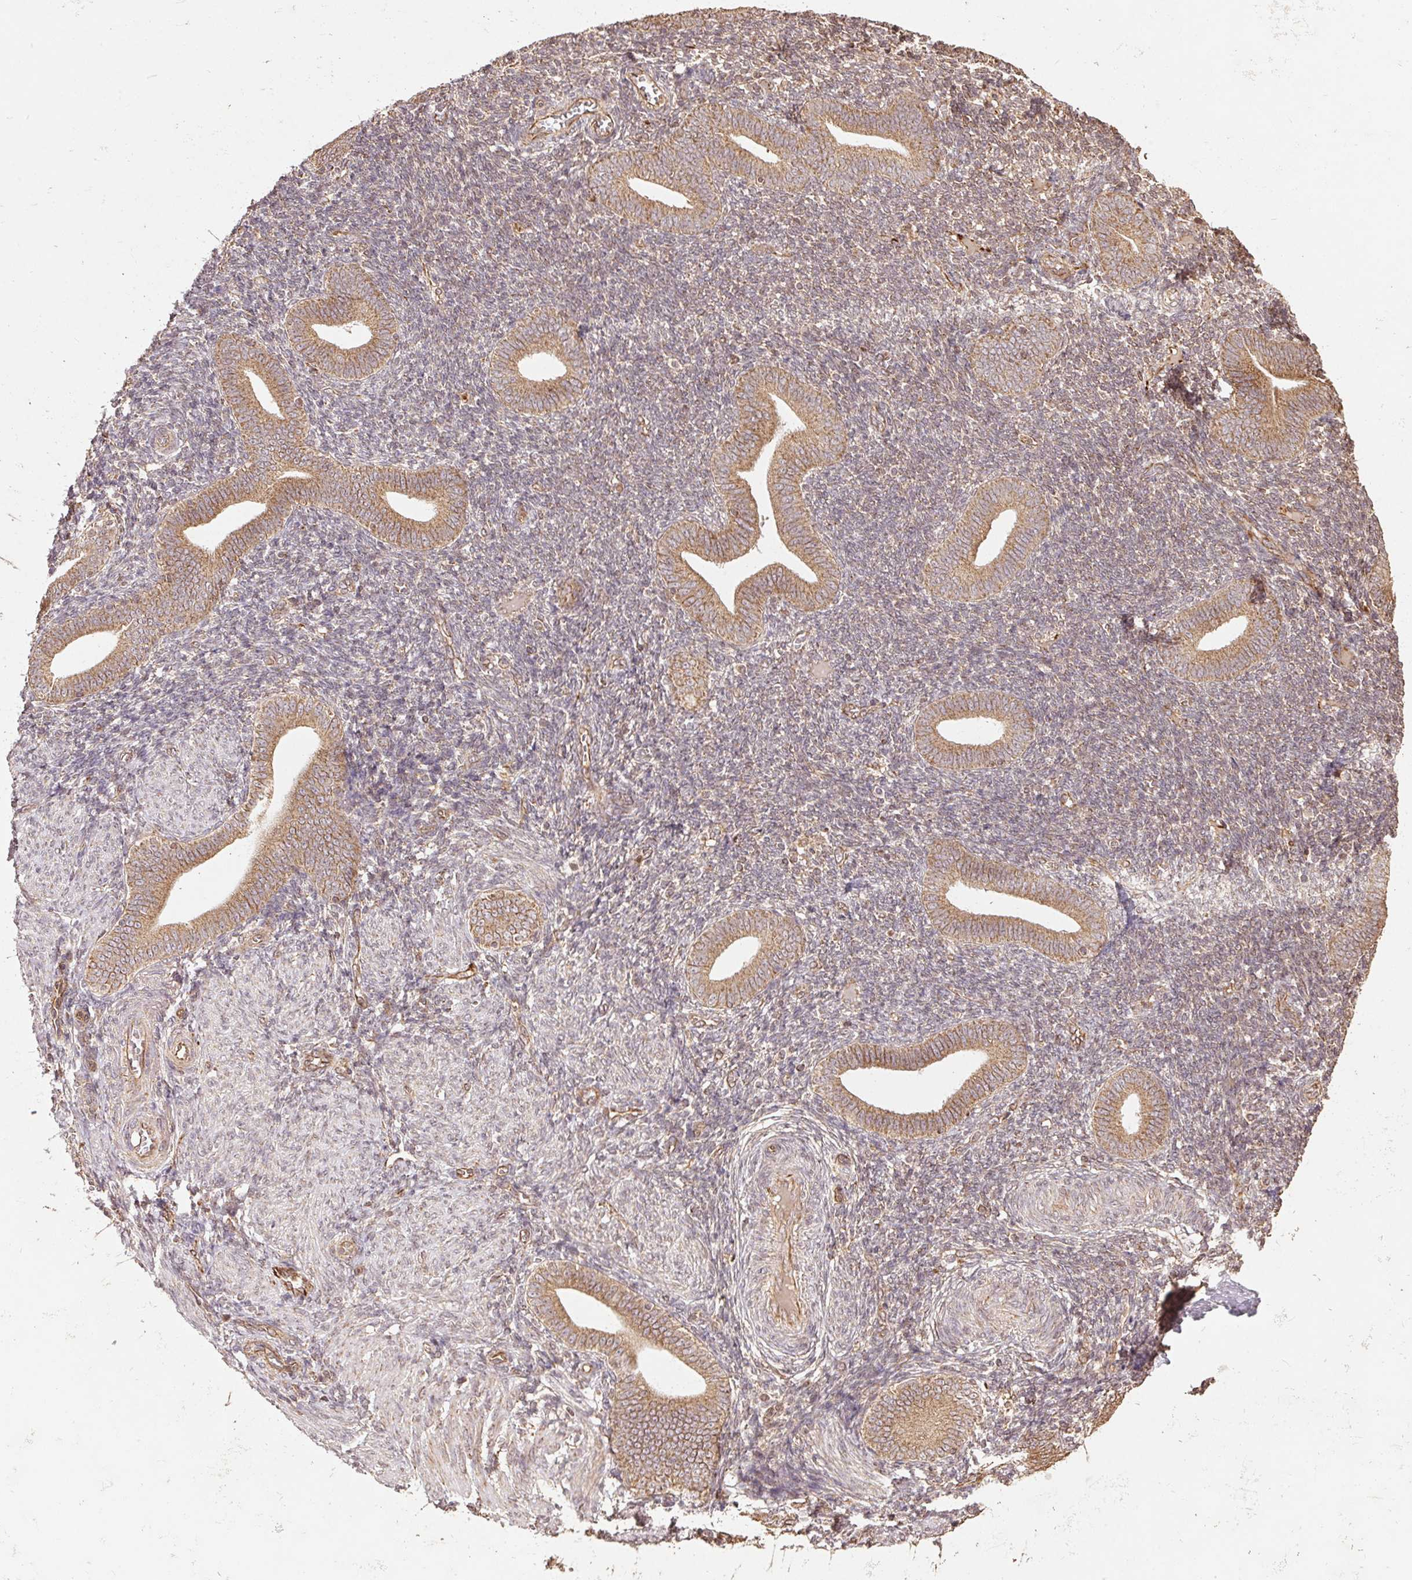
{"staining": {"intensity": "weak", "quantity": ">75%", "location": "cytoplasmic/membranous"}, "tissue": "endometrium", "cell_type": "Cells in endometrial stroma", "image_type": "normal", "snomed": [{"axis": "morphology", "description": "Normal tissue, NOS"}, {"axis": "topography", "description": "Endometrium"}], "caption": "Immunohistochemistry (IHC) staining of normal endometrium, which demonstrates low levels of weak cytoplasmic/membranous staining in about >75% of cells in endometrial stroma indicating weak cytoplasmic/membranous protein staining. The staining was performed using DAB (3,3'-diaminobenzidine) (brown) for protein detection and nuclei were counterstained in hematoxylin (blue).", "gene": "SPRED2", "patient": {"sex": "female", "age": 25}}